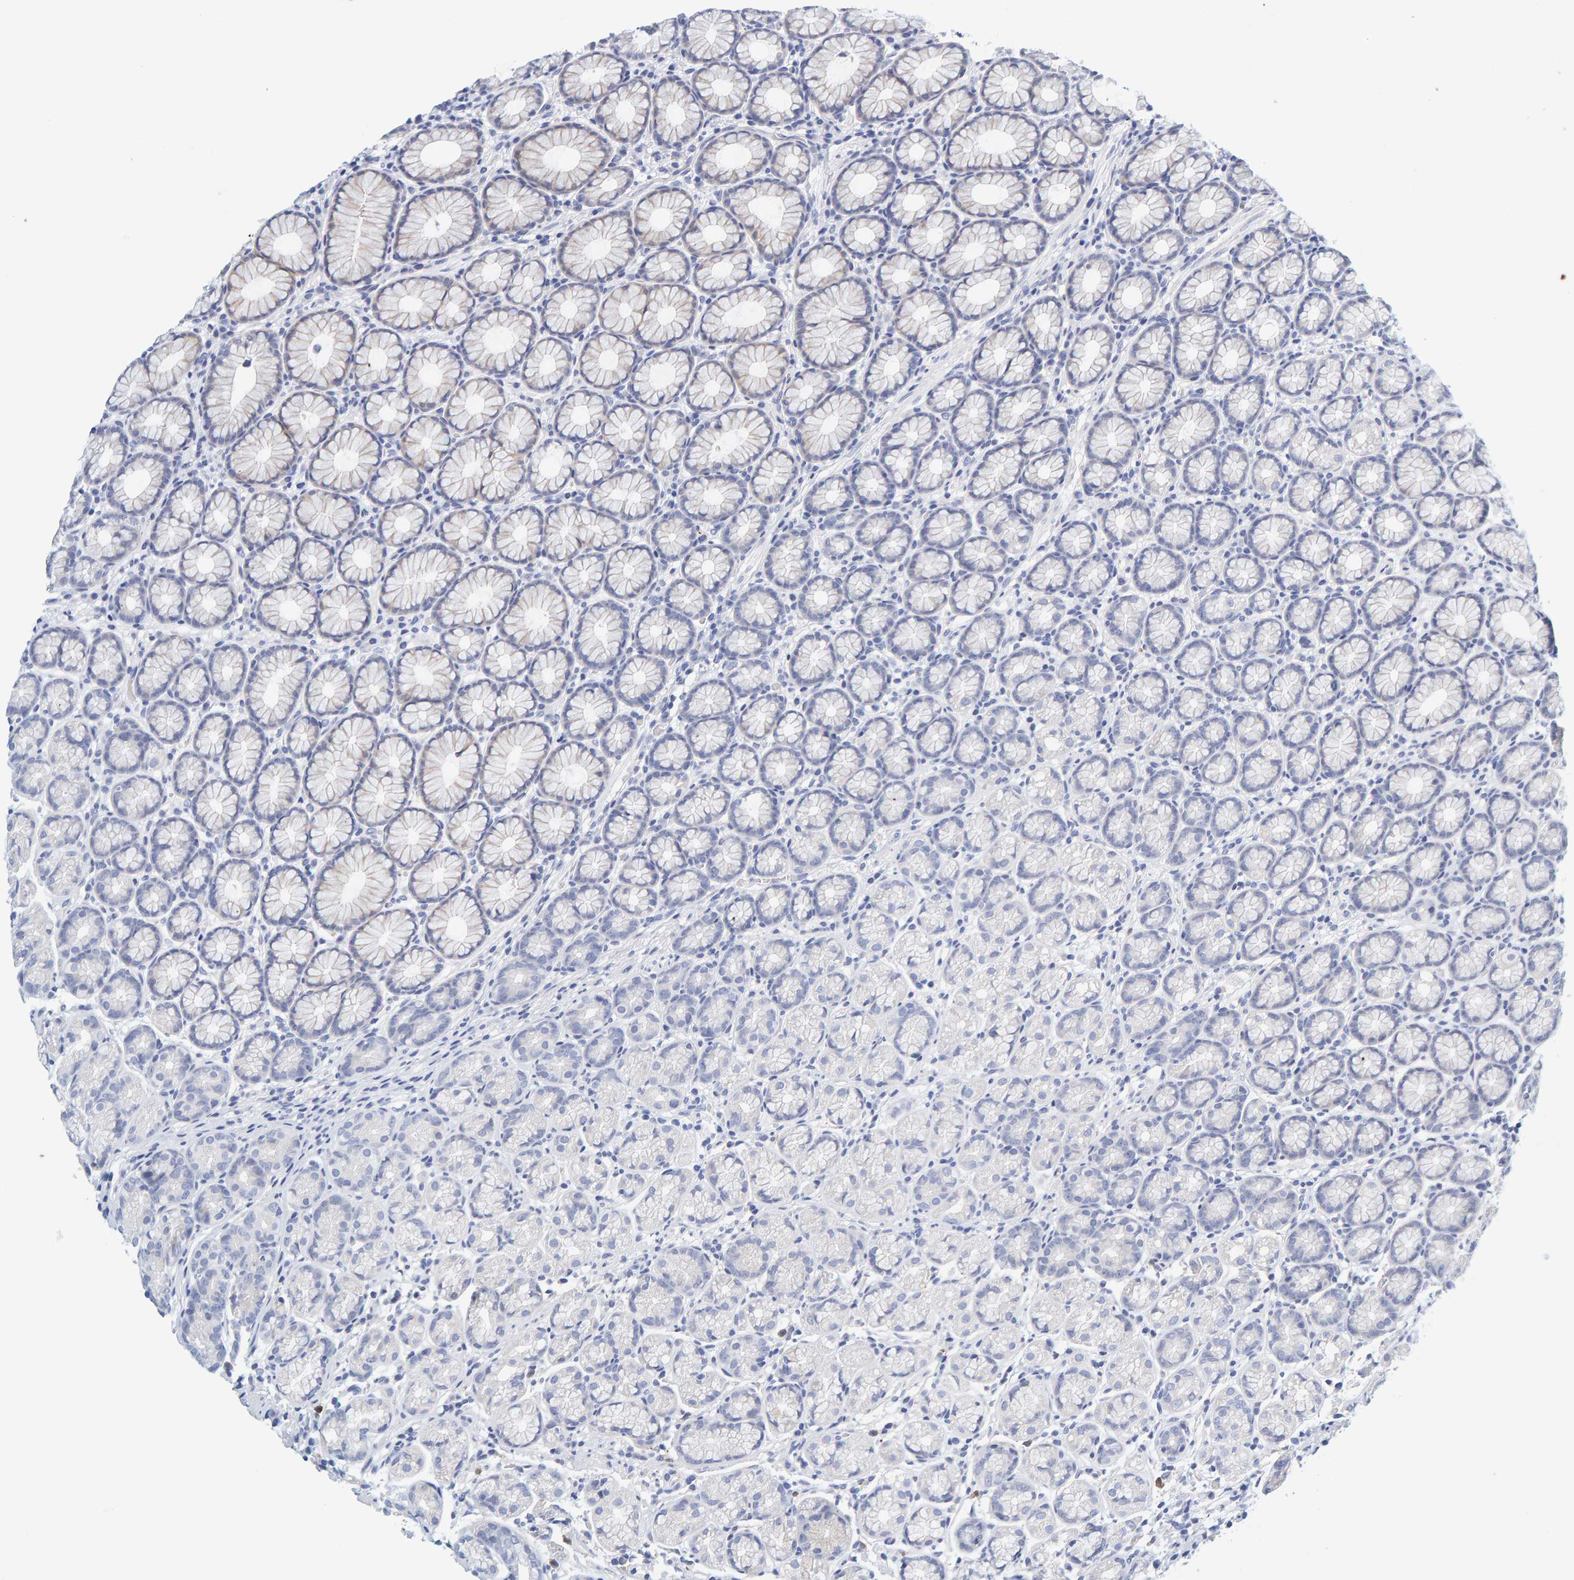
{"staining": {"intensity": "negative", "quantity": "none", "location": "none"}, "tissue": "stomach", "cell_type": "Glandular cells", "image_type": "normal", "snomed": [{"axis": "morphology", "description": "Normal tissue, NOS"}, {"axis": "topography", "description": "Stomach"}], "caption": "Stomach was stained to show a protein in brown. There is no significant expression in glandular cells. The staining is performed using DAB (3,3'-diaminobenzidine) brown chromogen with nuclei counter-stained in using hematoxylin.", "gene": "MOG", "patient": {"sex": "male", "age": 42}}